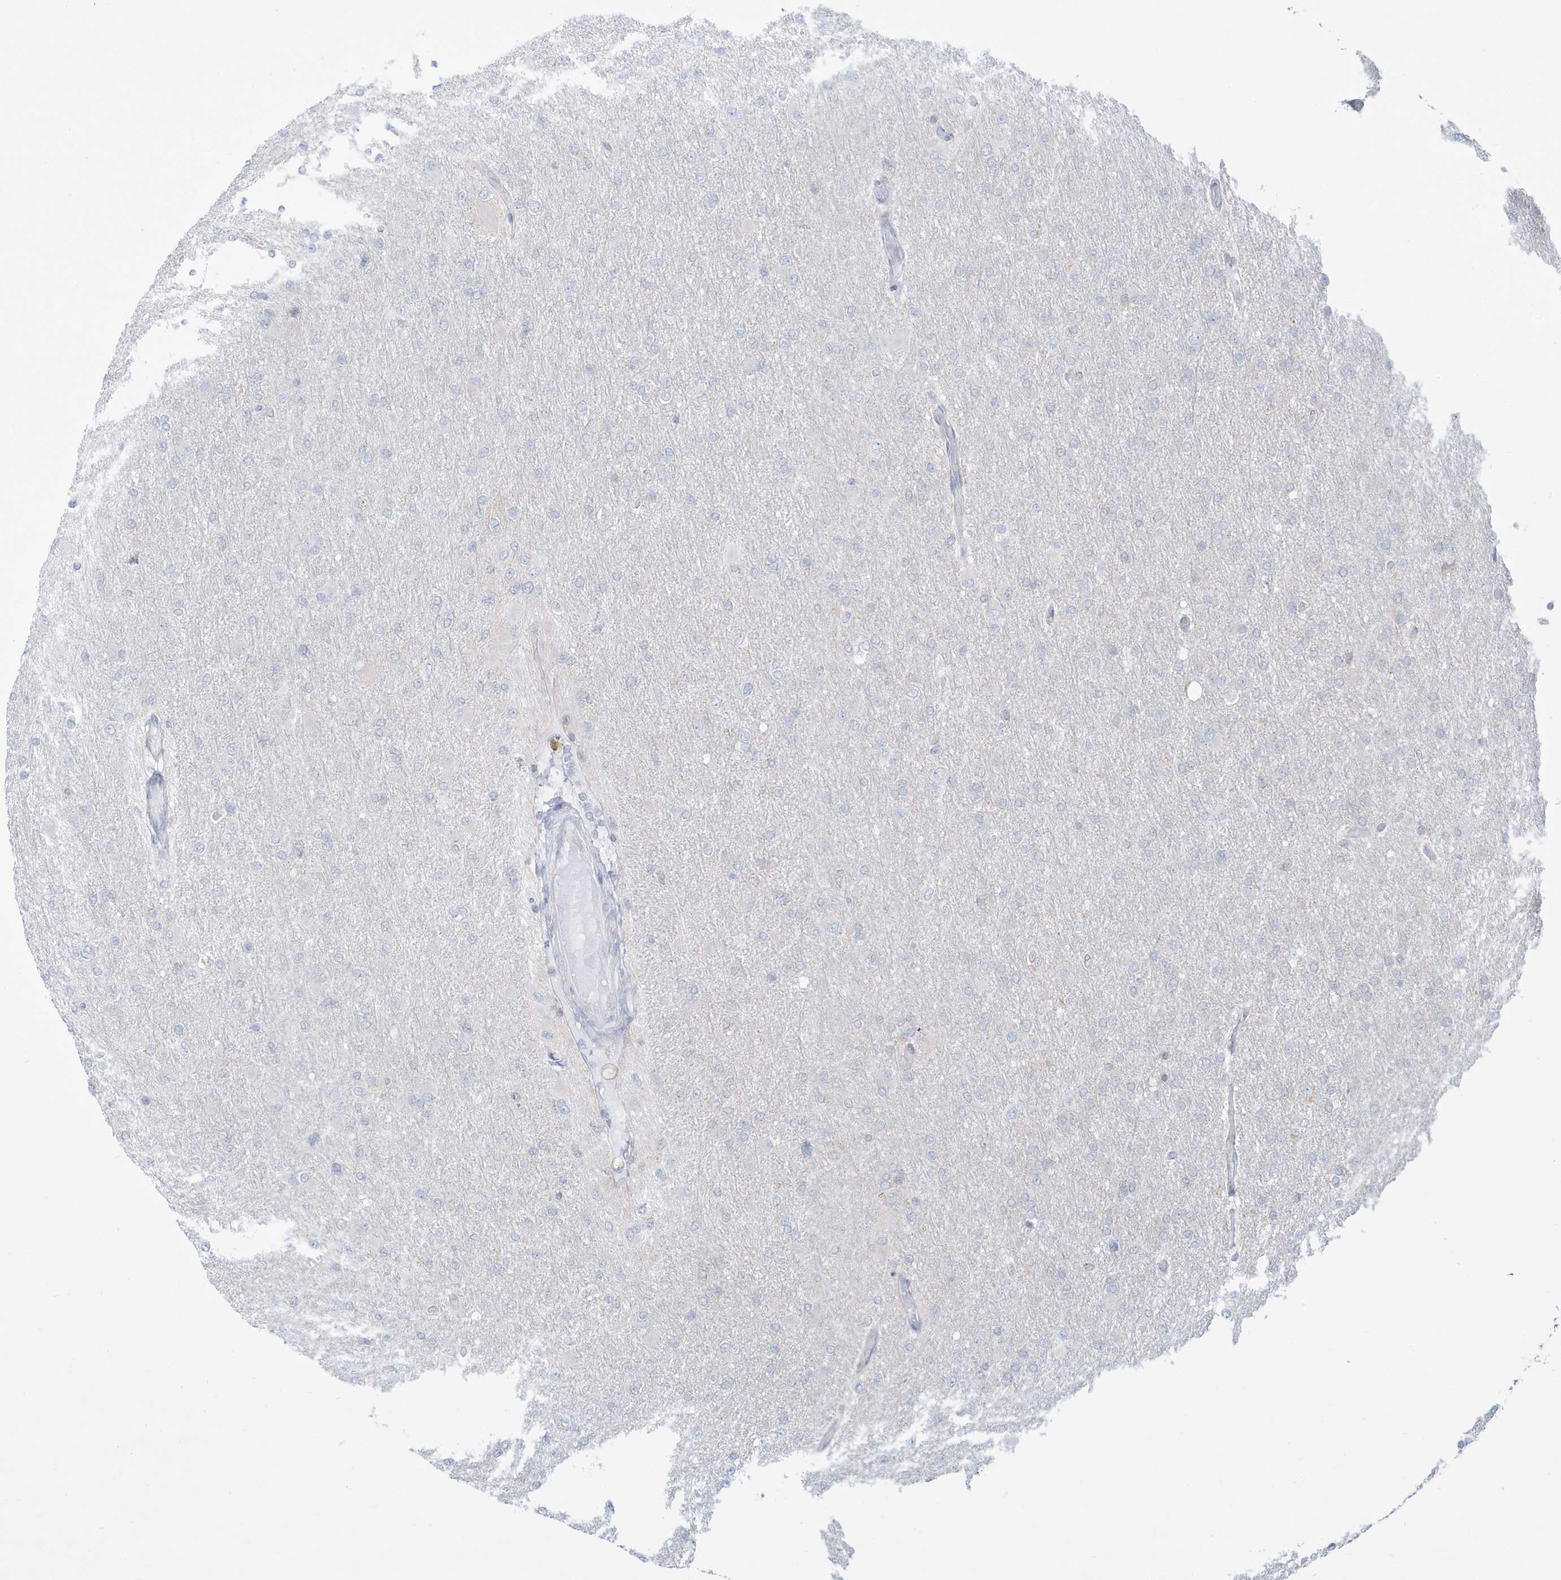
{"staining": {"intensity": "negative", "quantity": "none", "location": "none"}, "tissue": "glioma", "cell_type": "Tumor cells", "image_type": "cancer", "snomed": [{"axis": "morphology", "description": "Glioma, malignant, High grade"}, {"axis": "topography", "description": "Cerebral cortex"}], "caption": "There is no significant expression in tumor cells of glioma.", "gene": "SLAMF9", "patient": {"sex": "female", "age": 36}}